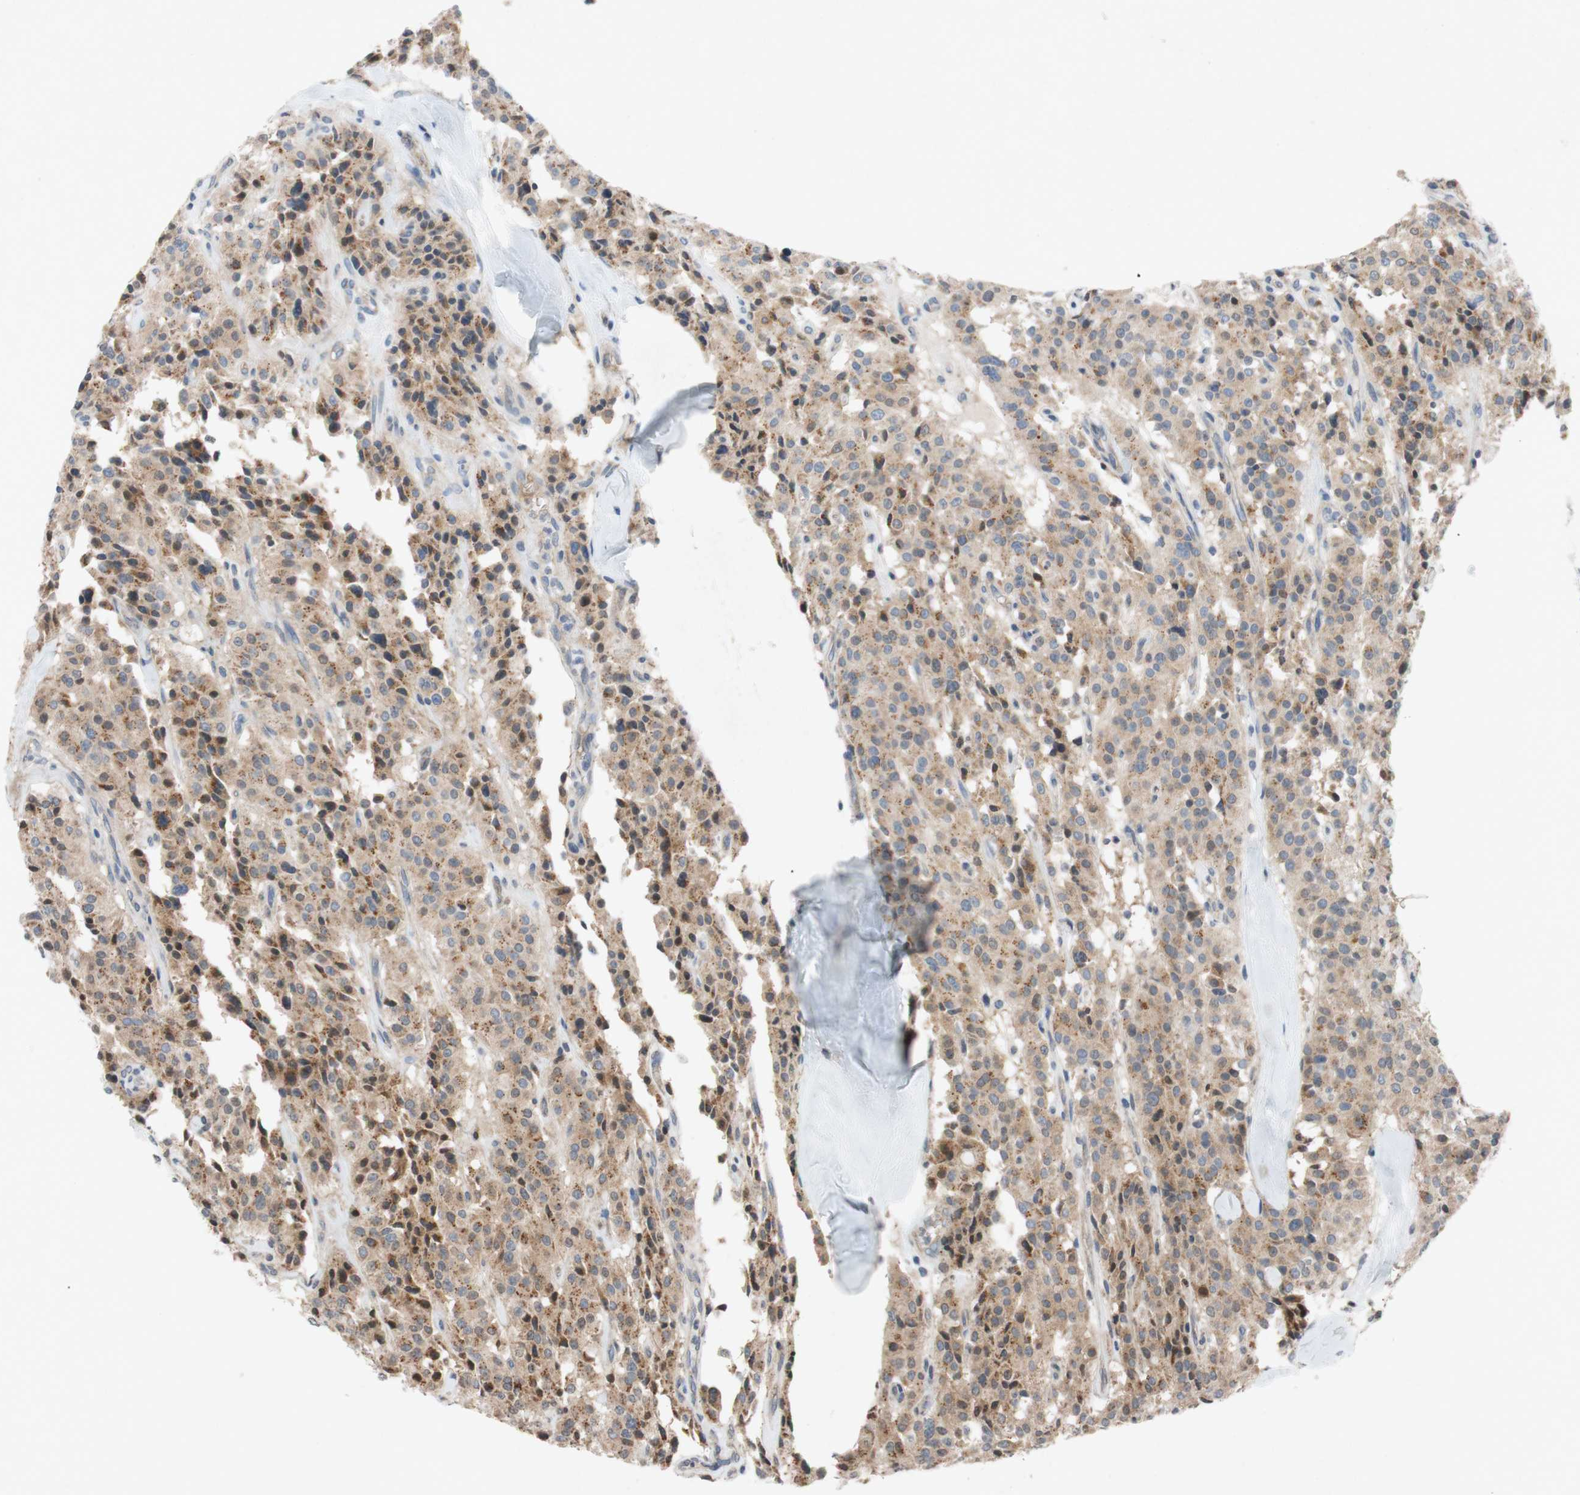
{"staining": {"intensity": "moderate", "quantity": ">75%", "location": "cytoplasmic/membranous"}, "tissue": "carcinoid", "cell_type": "Tumor cells", "image_type": "cancer", "snomed": [{"axis": "morphology", "description": "Carcinoid, malignant, NOS"}, {"axis": "topography", "description": "Lung"}], "caption": "Malignant carcinoid stained with a protein marker displays moderate staining in tumor cells.", "gene": "ADD2", "patient": {"sex": "male", "age": 30}}